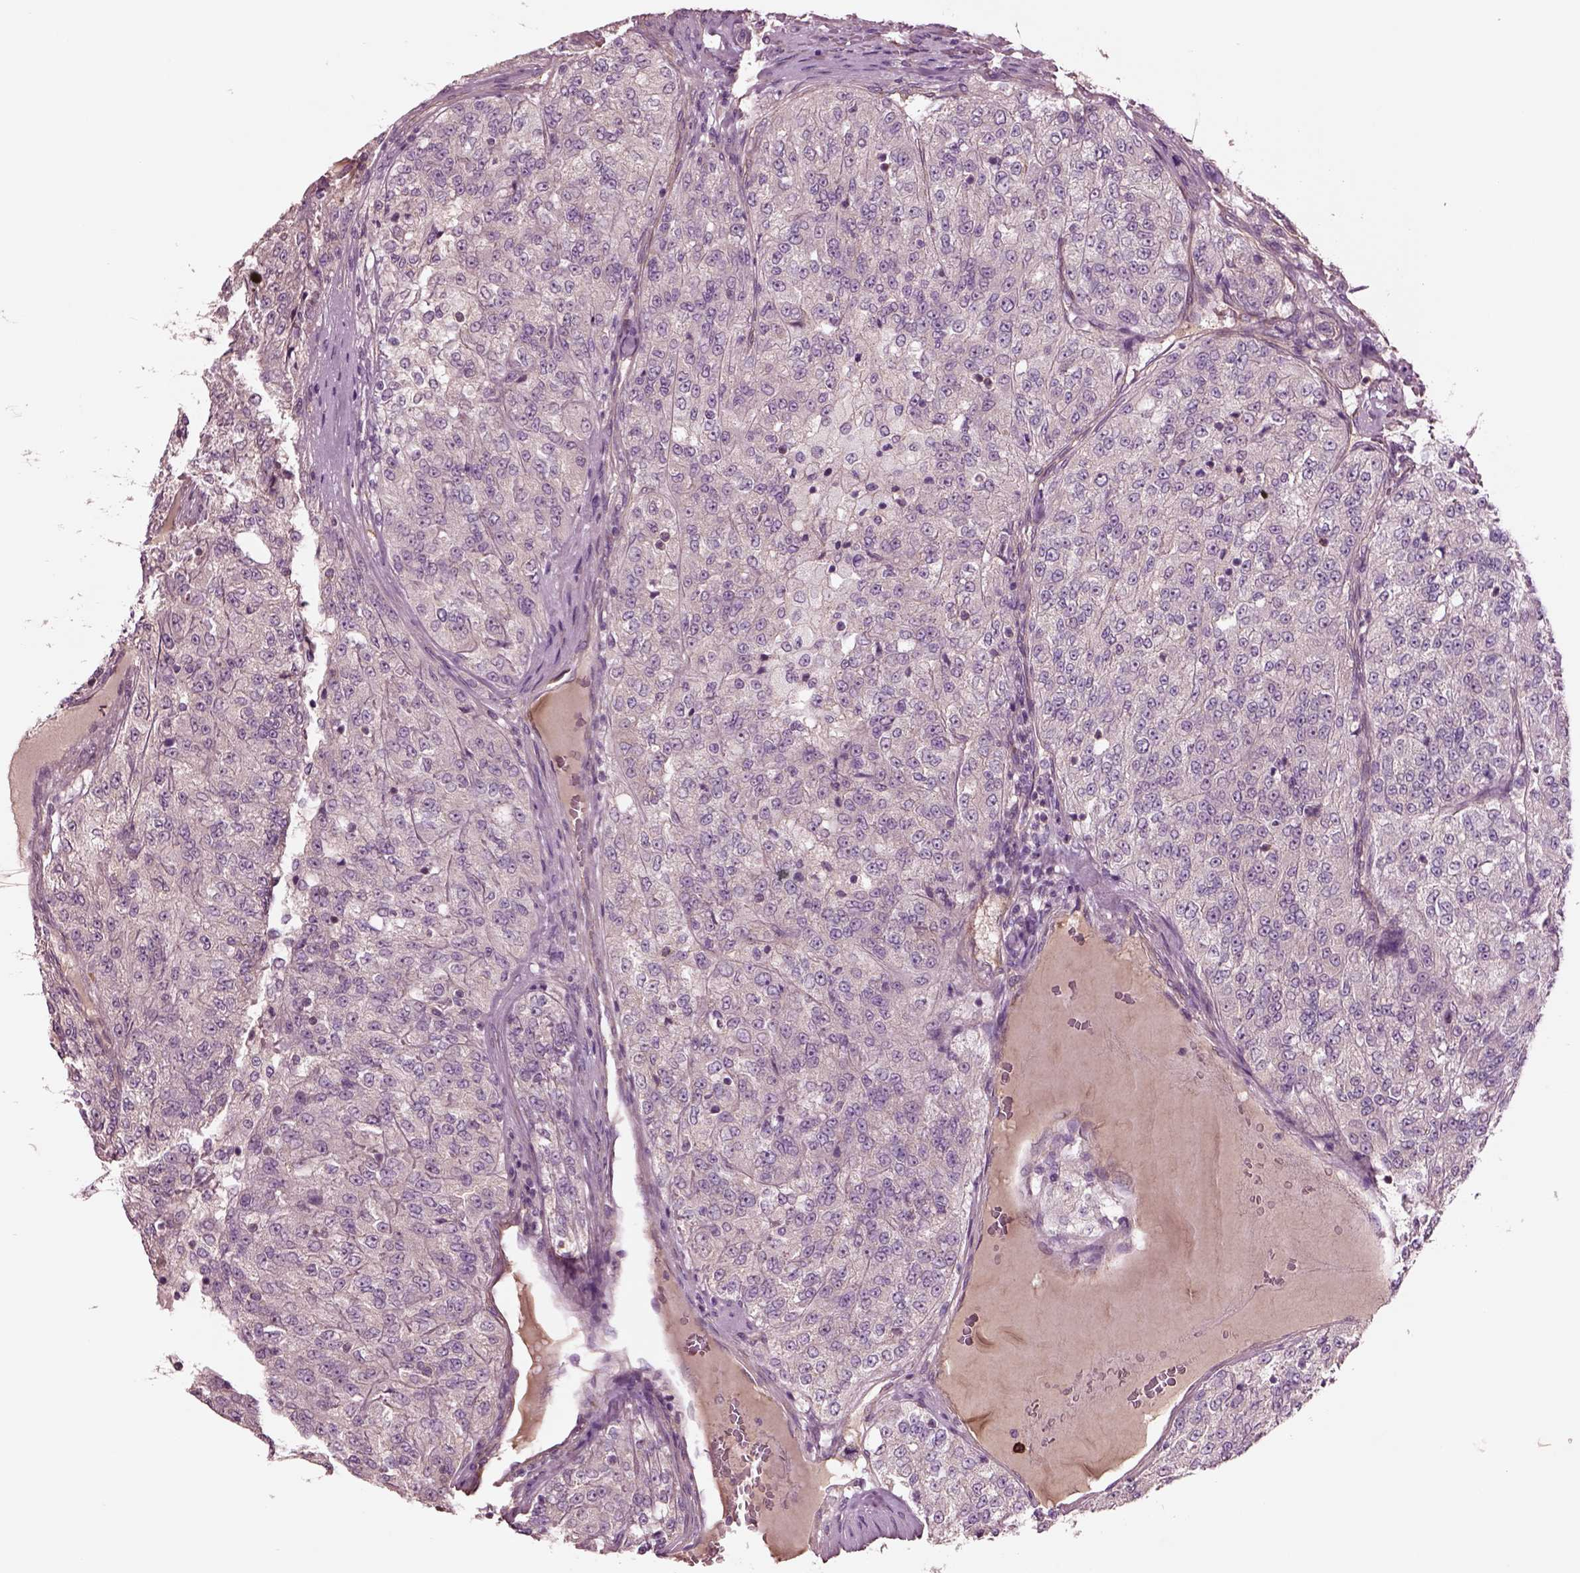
{"staining": {"intensity": "negative", "quantity": "none", "location": "none"}, "tissue": "renal cancer", "cell_type": "Tumor cells", "image_type": "cancer", "snomed": [{"axis": "morphology", "description": "Adenocarcinoma, NOS"}, {"axis": "topography", "description": "Kidney"}], "caption": "Human adenocarcinoma (renal) stained for a protein using immunohistochemistry shows no staining in tumor cells.", "gene": "HTR1B", "patient": {"sex": "female", "age": 63}}